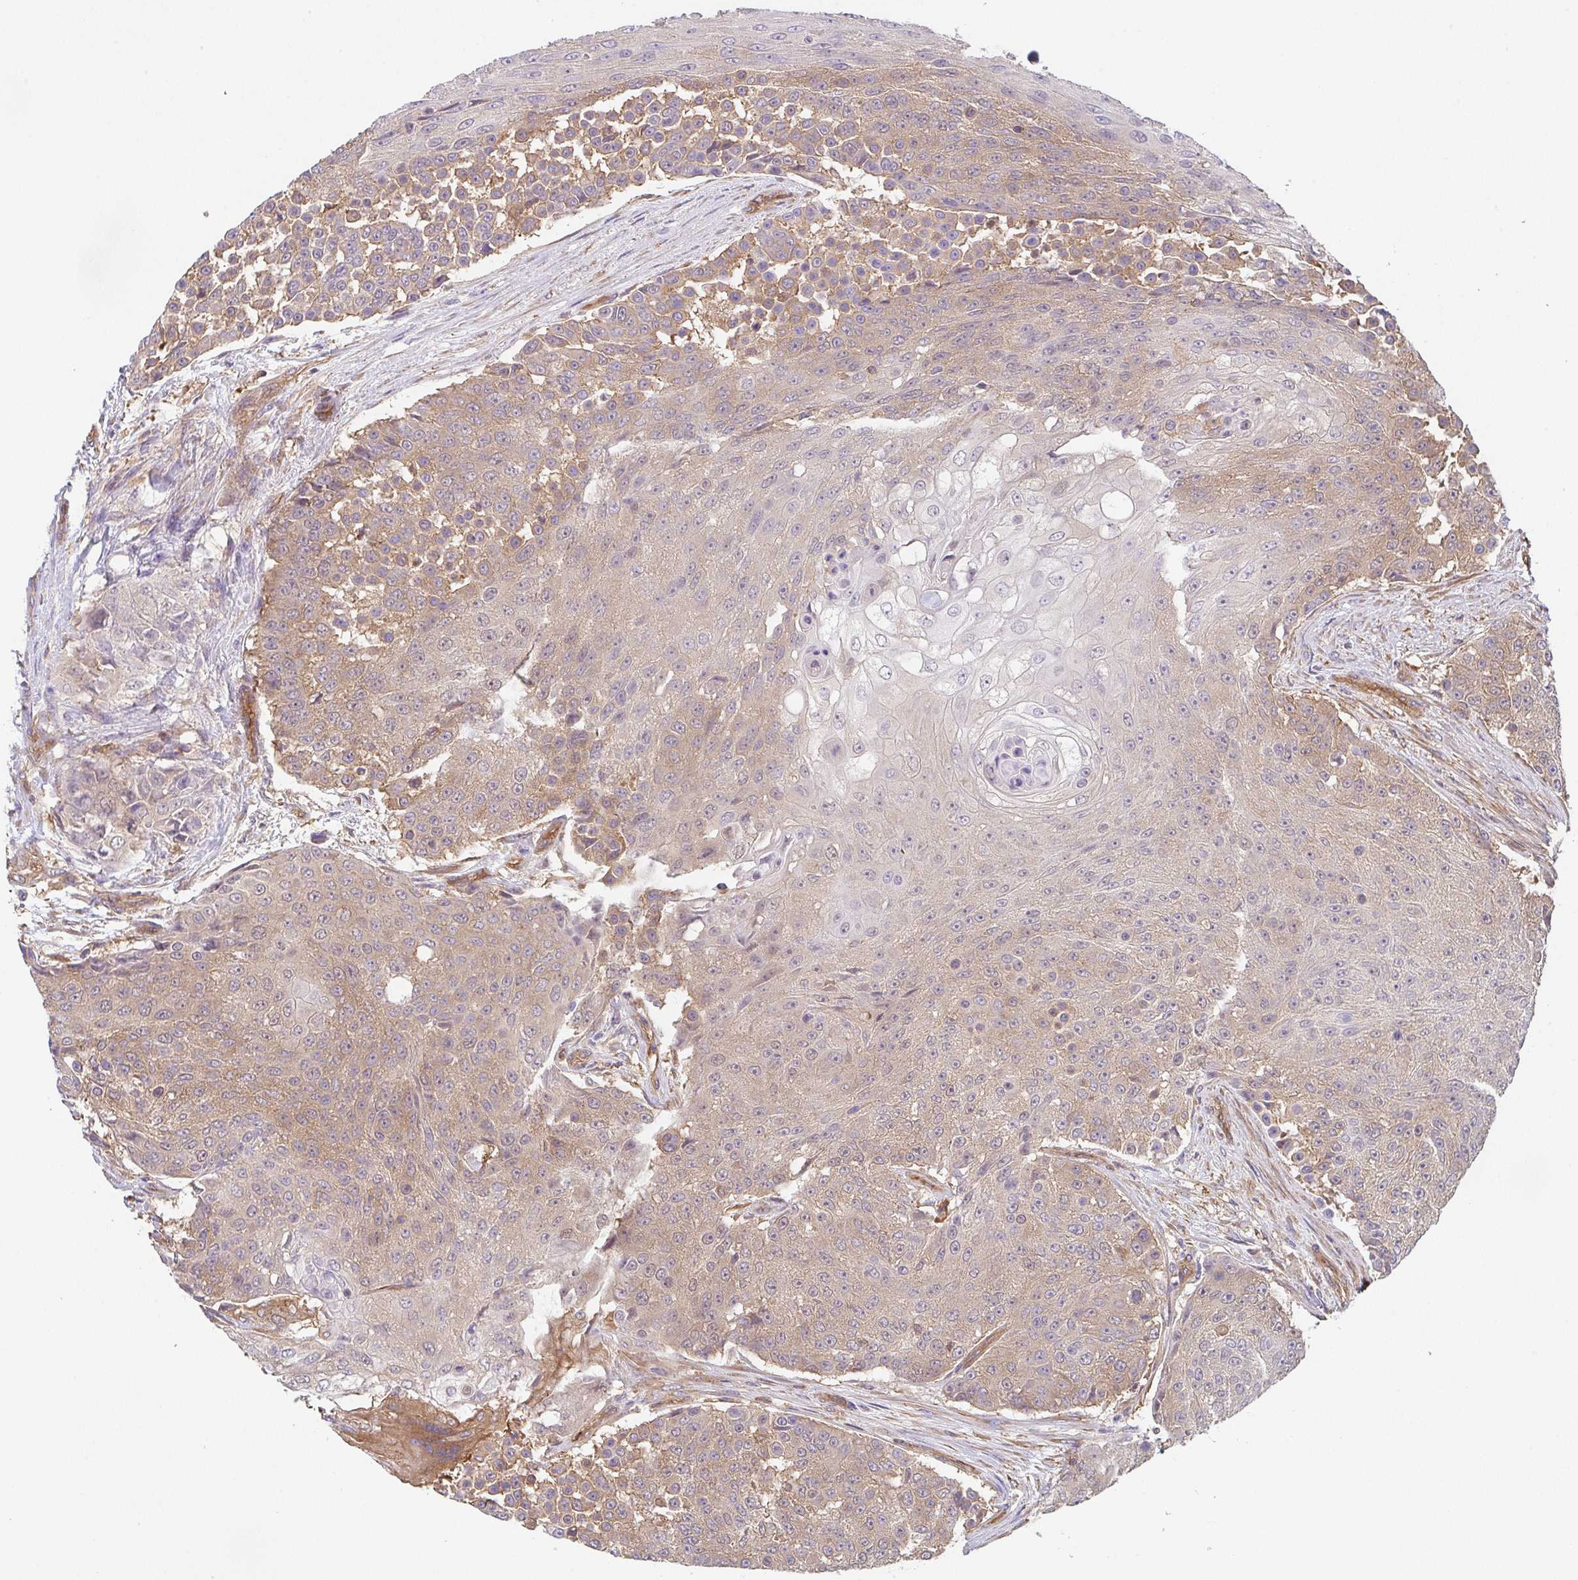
{"staining": {"intensity": "weak", "quantity": "25%-75%", "location": "cytoplasmic/membranous"}, "tissue": "urothelial cancer", "cell_type": "Tumor cells", "image_type": "cancer", "snomed": [{"axis": "morphology", "description": "Urothelial carcinoma, High grade"}, {"axis": "topography", "description": "Urinary bladder"}], "caption": "Urothelial carcinoma (high-grade) tissue shows weak cytoplasmic/membranous expression in about 25%-75% of tumor cells (brown staining indicates protein expression, while blue staining denotes nuclei).", "gene": "TMEM229A", "patient": {"sex": "female", "age": 63}}